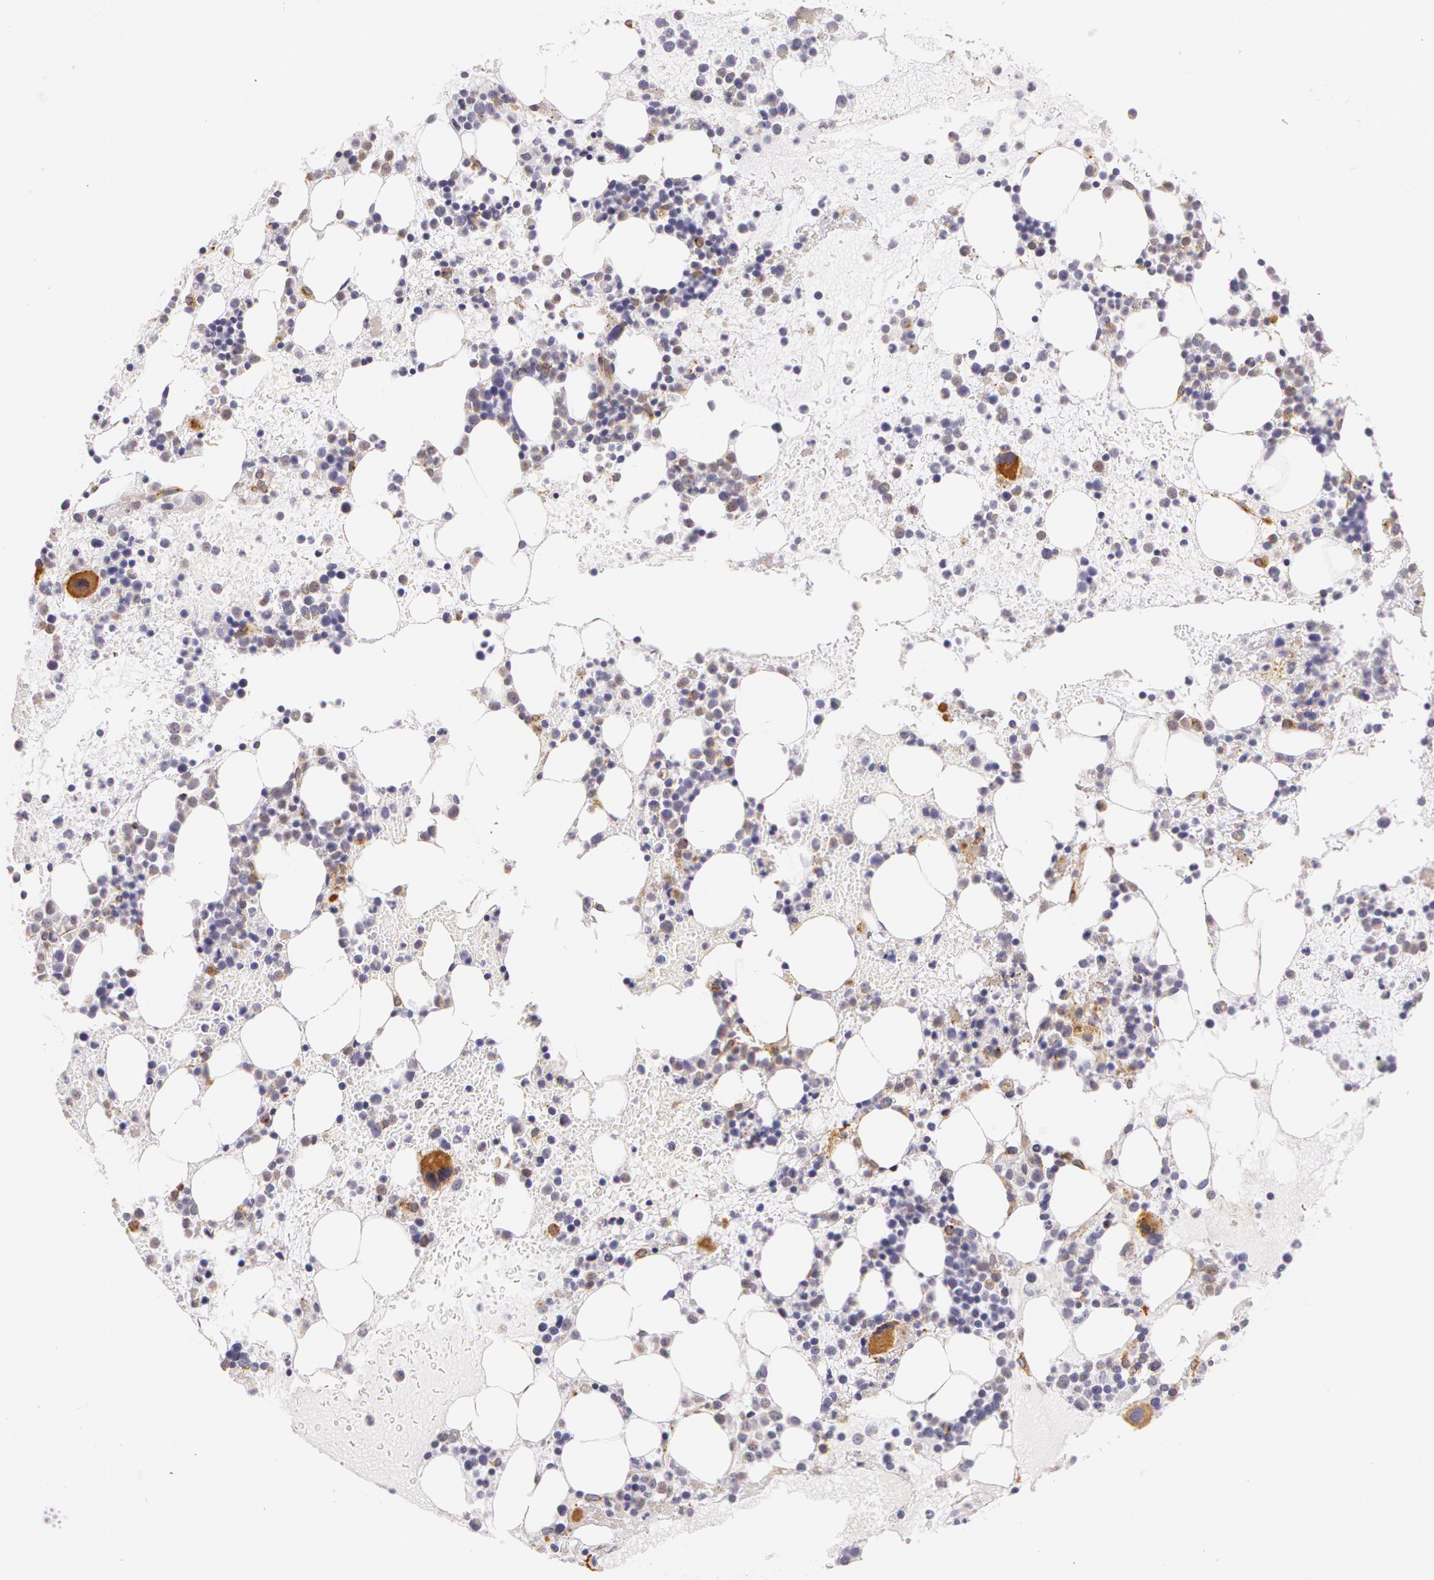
{"staining": {"intensity": "moderate", "quantity": "25%-75%", "location": "cytoplasmic/membranous"}, "tissue": "bone marrow", "cell_type": "Hematopoietic cells", "image_type": "normal", "snomed": [{"axis": "morphology", "description": "Normal tissue, NOS"}, {"axis": "topography", "description": "Bone marrow"}], "caption": "A brown stain labels moderate cytoplasmic/membranous positivity of a protein in hematopoietic cells of normal bone marrow.", "gene": "APP", "patient": {"sex": "male", "age": 15}}